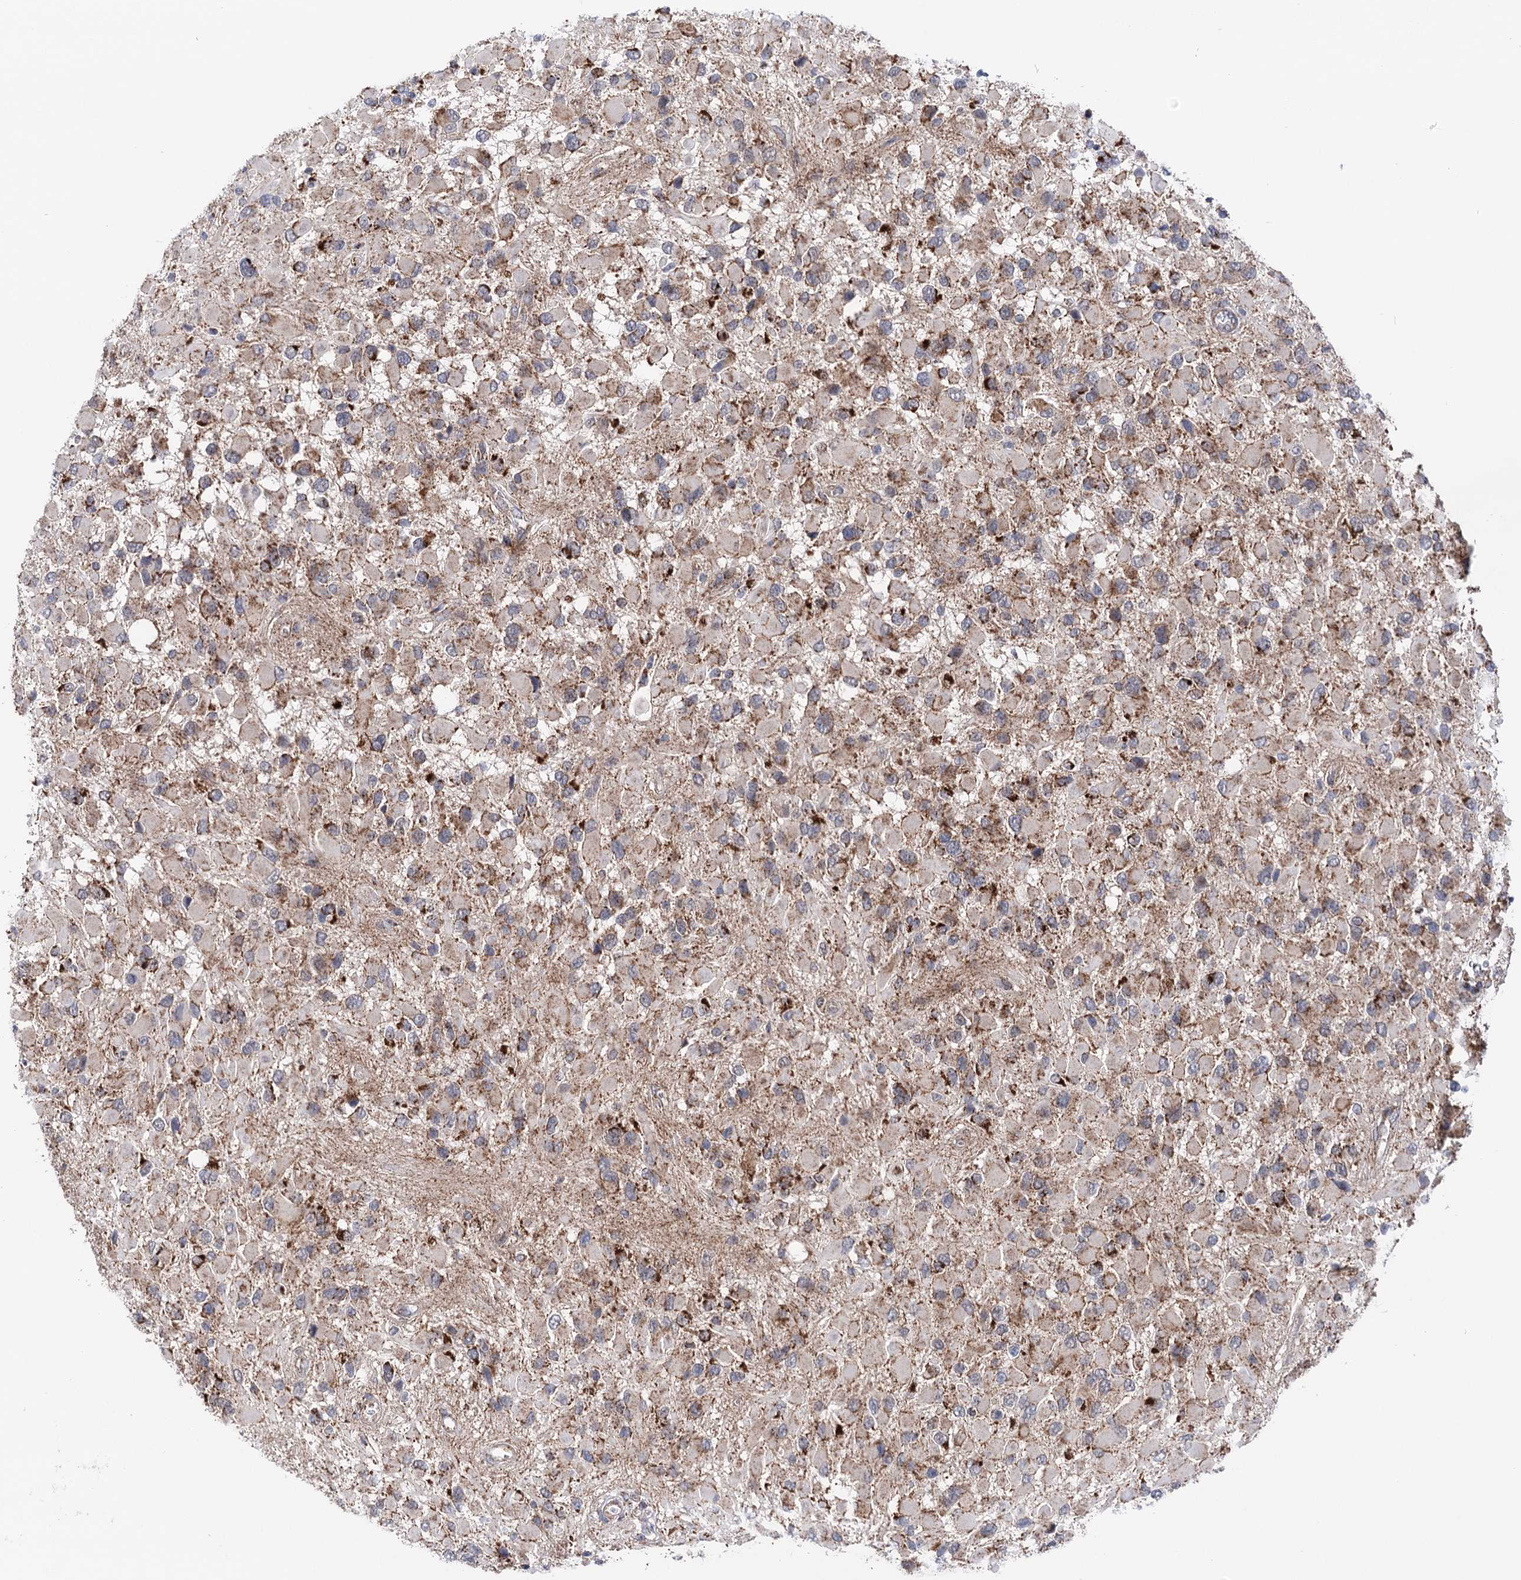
{"staining": {"intensity": "strong", "quantity": "<25%", "location": "cytoplasmic/membranous"}, "tissue": "glioma", "cell_type": "Tumor cells", "image_type": "cancer", "snomed": [{"axis": "morphology", "description": "Glioma, malignant, High grade"}, {"axis": "topography", "description": "Brain"}], "caption": "This micrograph exhibits glioma stained with immunohistochemistry (IHC) to label a protein in brown. The cytoplasmic/membranous of tumor cells show strong positivity for the protein. Nuclei are counter-stained blue.", "gene": "SUCLA2", "patient": {"sex": "male", "age": 53}}